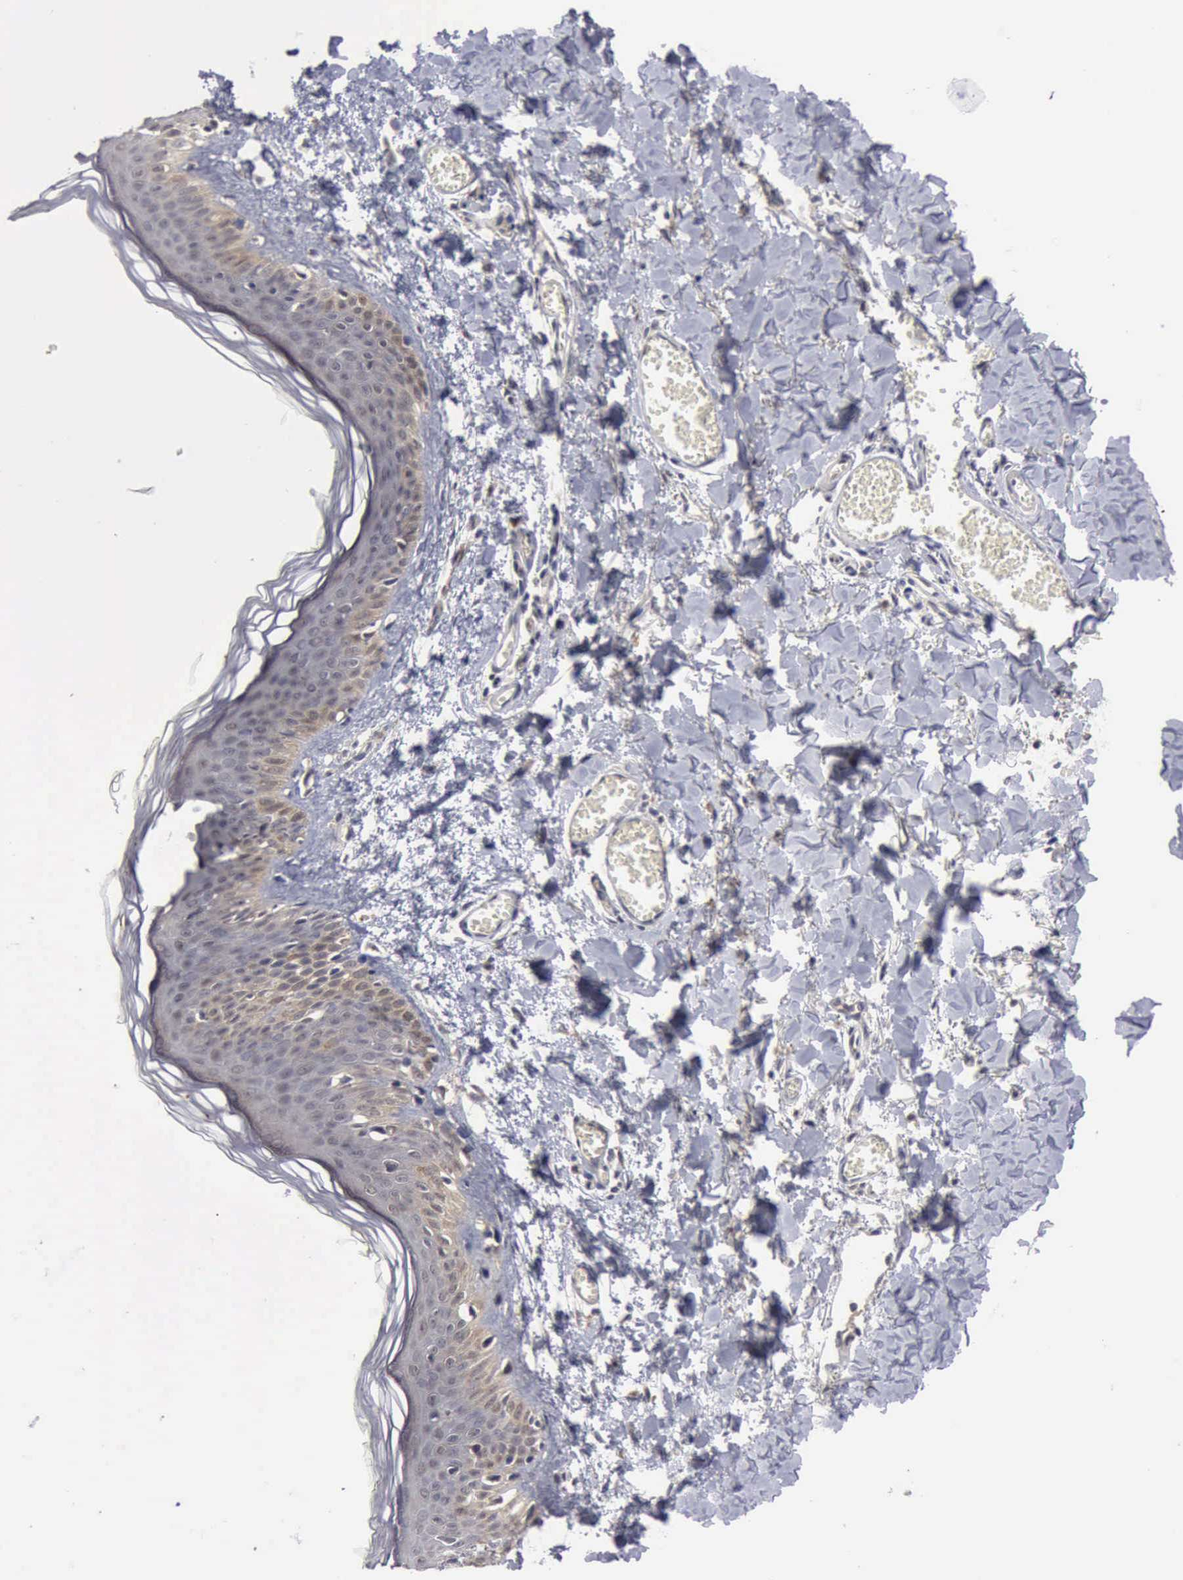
{"staining": {"intensity": "weak", "quantity": "25%-75%", "location": "cytoplasmic/membranous,nuclear"}, "tissue": "skin", "cell_type": "Fibroblasts", "image_type": "normal", "snomed": [{"axis": "morphology", "description": "Normal tissue, NOS"}, {"axis": "morphology", "description": "Sarcoma, NOS"}, {"axis": "topography", "description": "Skin"}, {"axis": "topography", "description": "Soft tissue"}], "caption": "Protein staining demonstrates weak cytoplasmic/membranous,nuclear staining in approximately 25%-75% of fibroblasts in benign skin. Nuclei are stained in blue.", "gene": "PTGR2", "patient": {"sex": "female", "age": 51}}